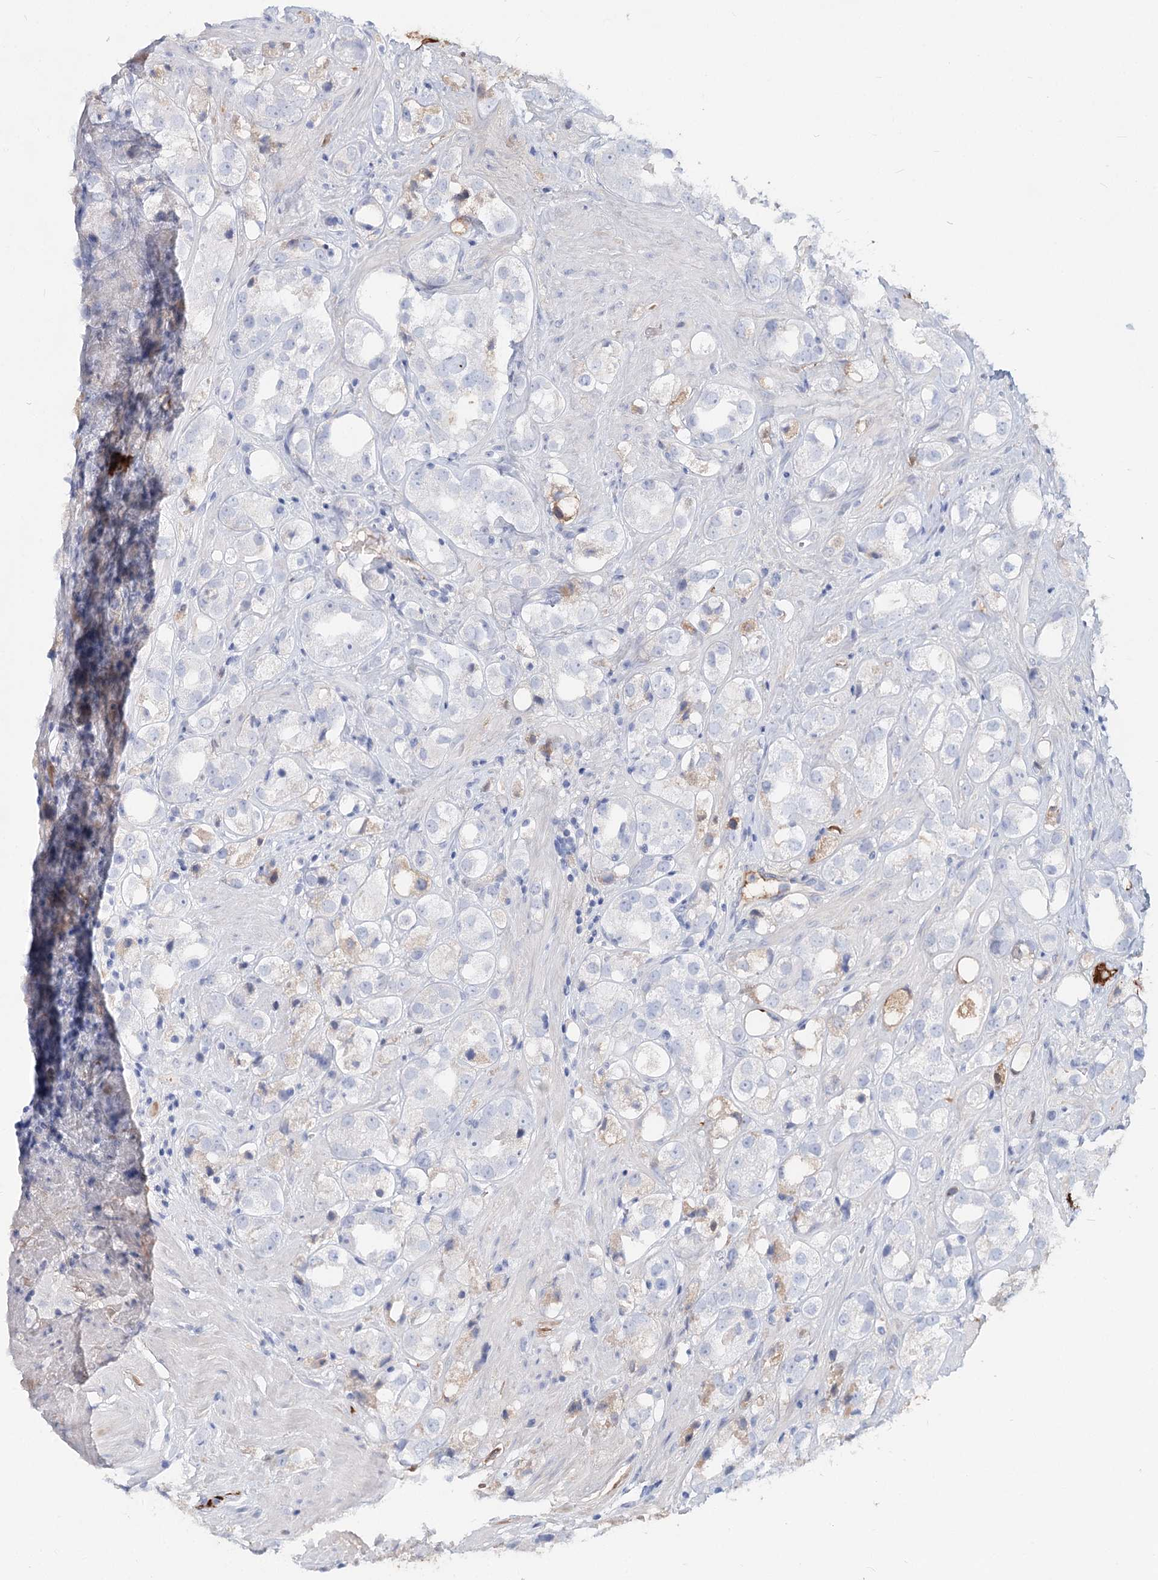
{"staining": {"intensity": "weak", "quantity": "<25%", "location": "cytoplasmic/membranous"}, "tissue": "prostate cancer", "cell_type": "Tumor cells", "image_type": "cancer", "snomed": [{"axis": "morphology", "description": "Adenocarcinoma, NOS"}, {"axis": "topography", "description": "Prostate"}], "caption": "Adenocarcinoma (prostate) was stained to show a protein in brown. There is no significant positivity in tumor cells.", "gene": "TASOR2", "patient": {"sex": "male", "age": 79}}